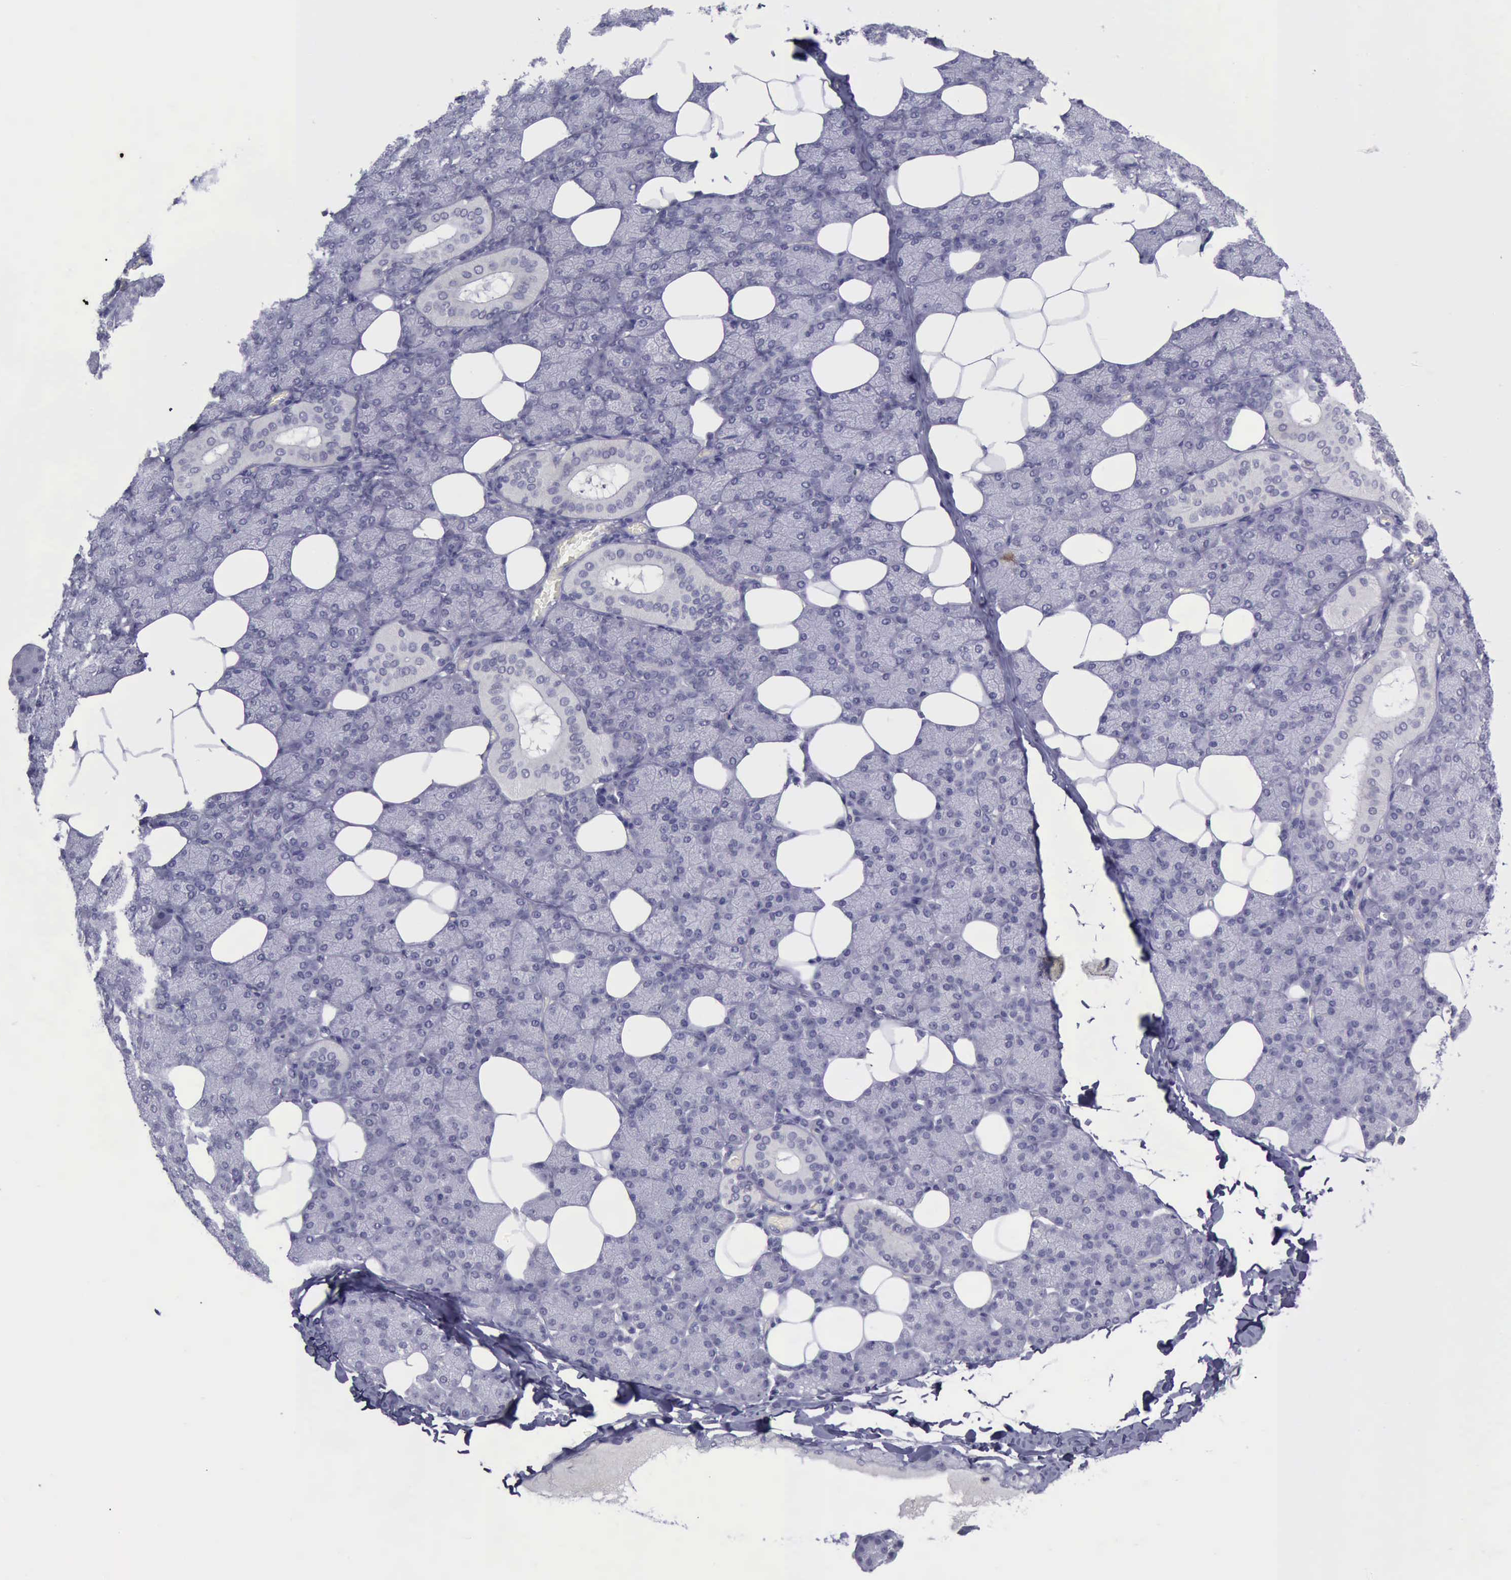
{"staining": {"intensity": "negative", "quantity": "none", "location": "none"}, "tissue": "salivary gland", "cell_type": "Glandular cells", "image_type": "normal", "snomed": [{"axis": "morphology", "description": "Normal tissue, NOS"}, {"axis": "topography", "description": "Lymph node"}, {"axis": "topography", "description": "Salivary gland"}], "caption": "This is a image of immunohistochemistry staining of normal salivary gland, which shows no positivity in glandular cells. (DAB (3,3'-diaminobenzidine) IHC, high magnification).", "gene": "ARNT2", "patient": {"sex": "male", "age": 8}}